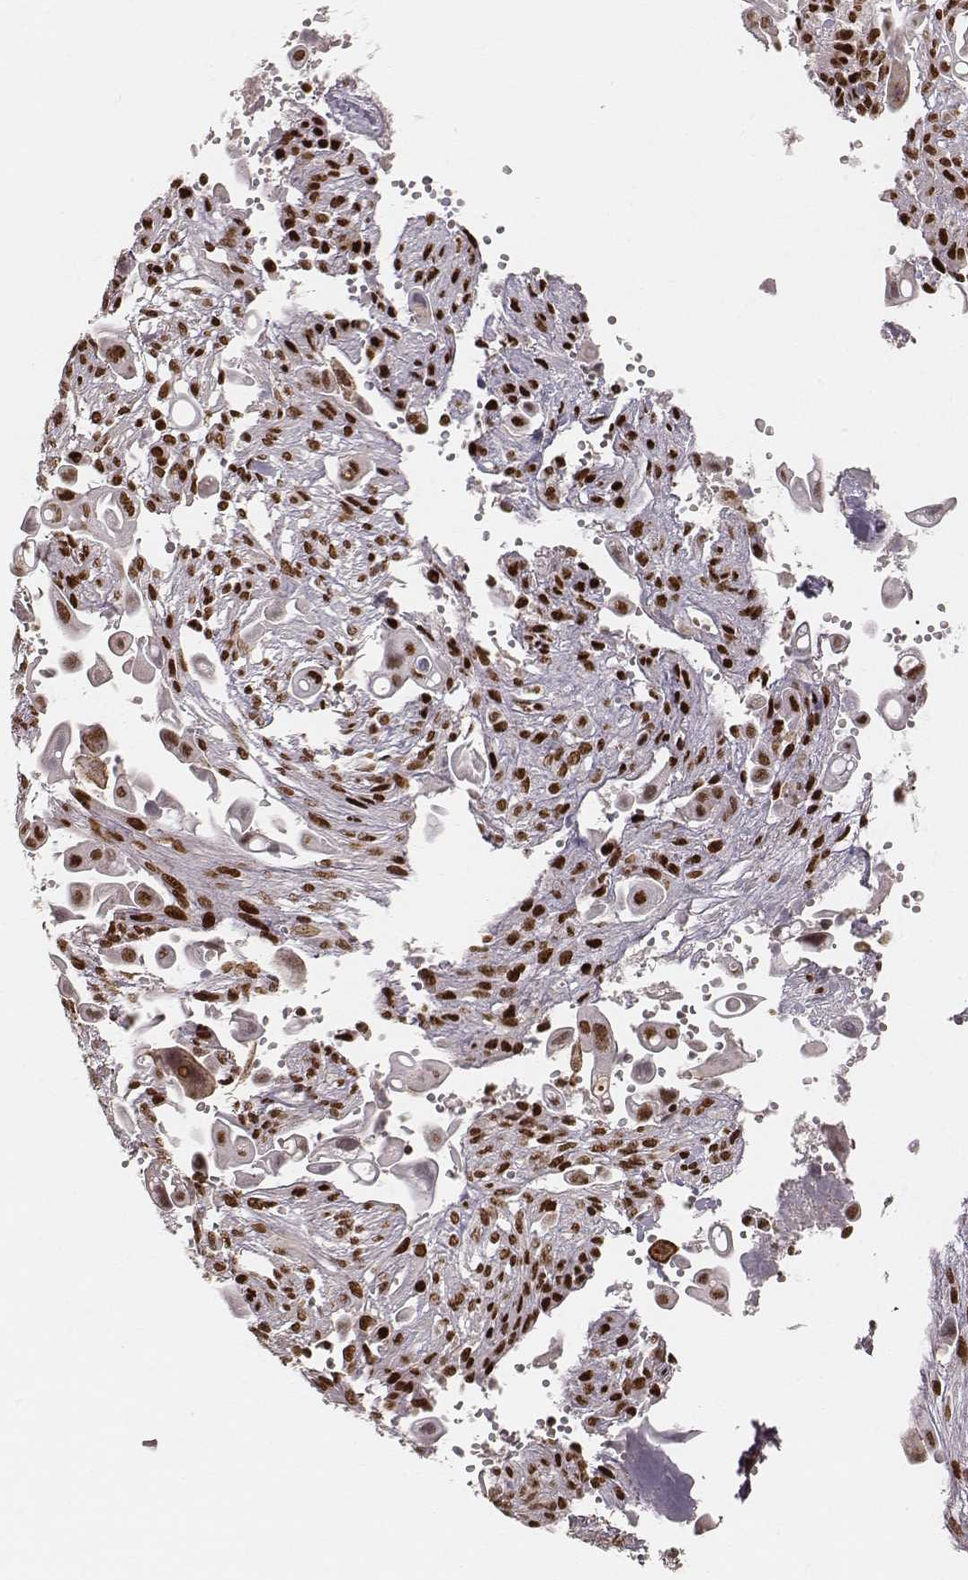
{"staining": {"intensity": "strong", "quantity": ">75%", "location": "nuclear"}, "tissue": "pancreatic cancer", "cell_type": "Tumor cells", "image_type": "cancer", "snomed": [{"axis": "morphology", "description": "Adenocarcinoma, NOS"}, {"axis": "topography", "description": "Pancreas"}], "caption": "Tumor cells exhibit strong nuclear staining in about >75% of cells in pancreatic cancer (adenocarcinoma).", "gene": "HNRNPC", "patient": {"sex": "male", "age": 50}}